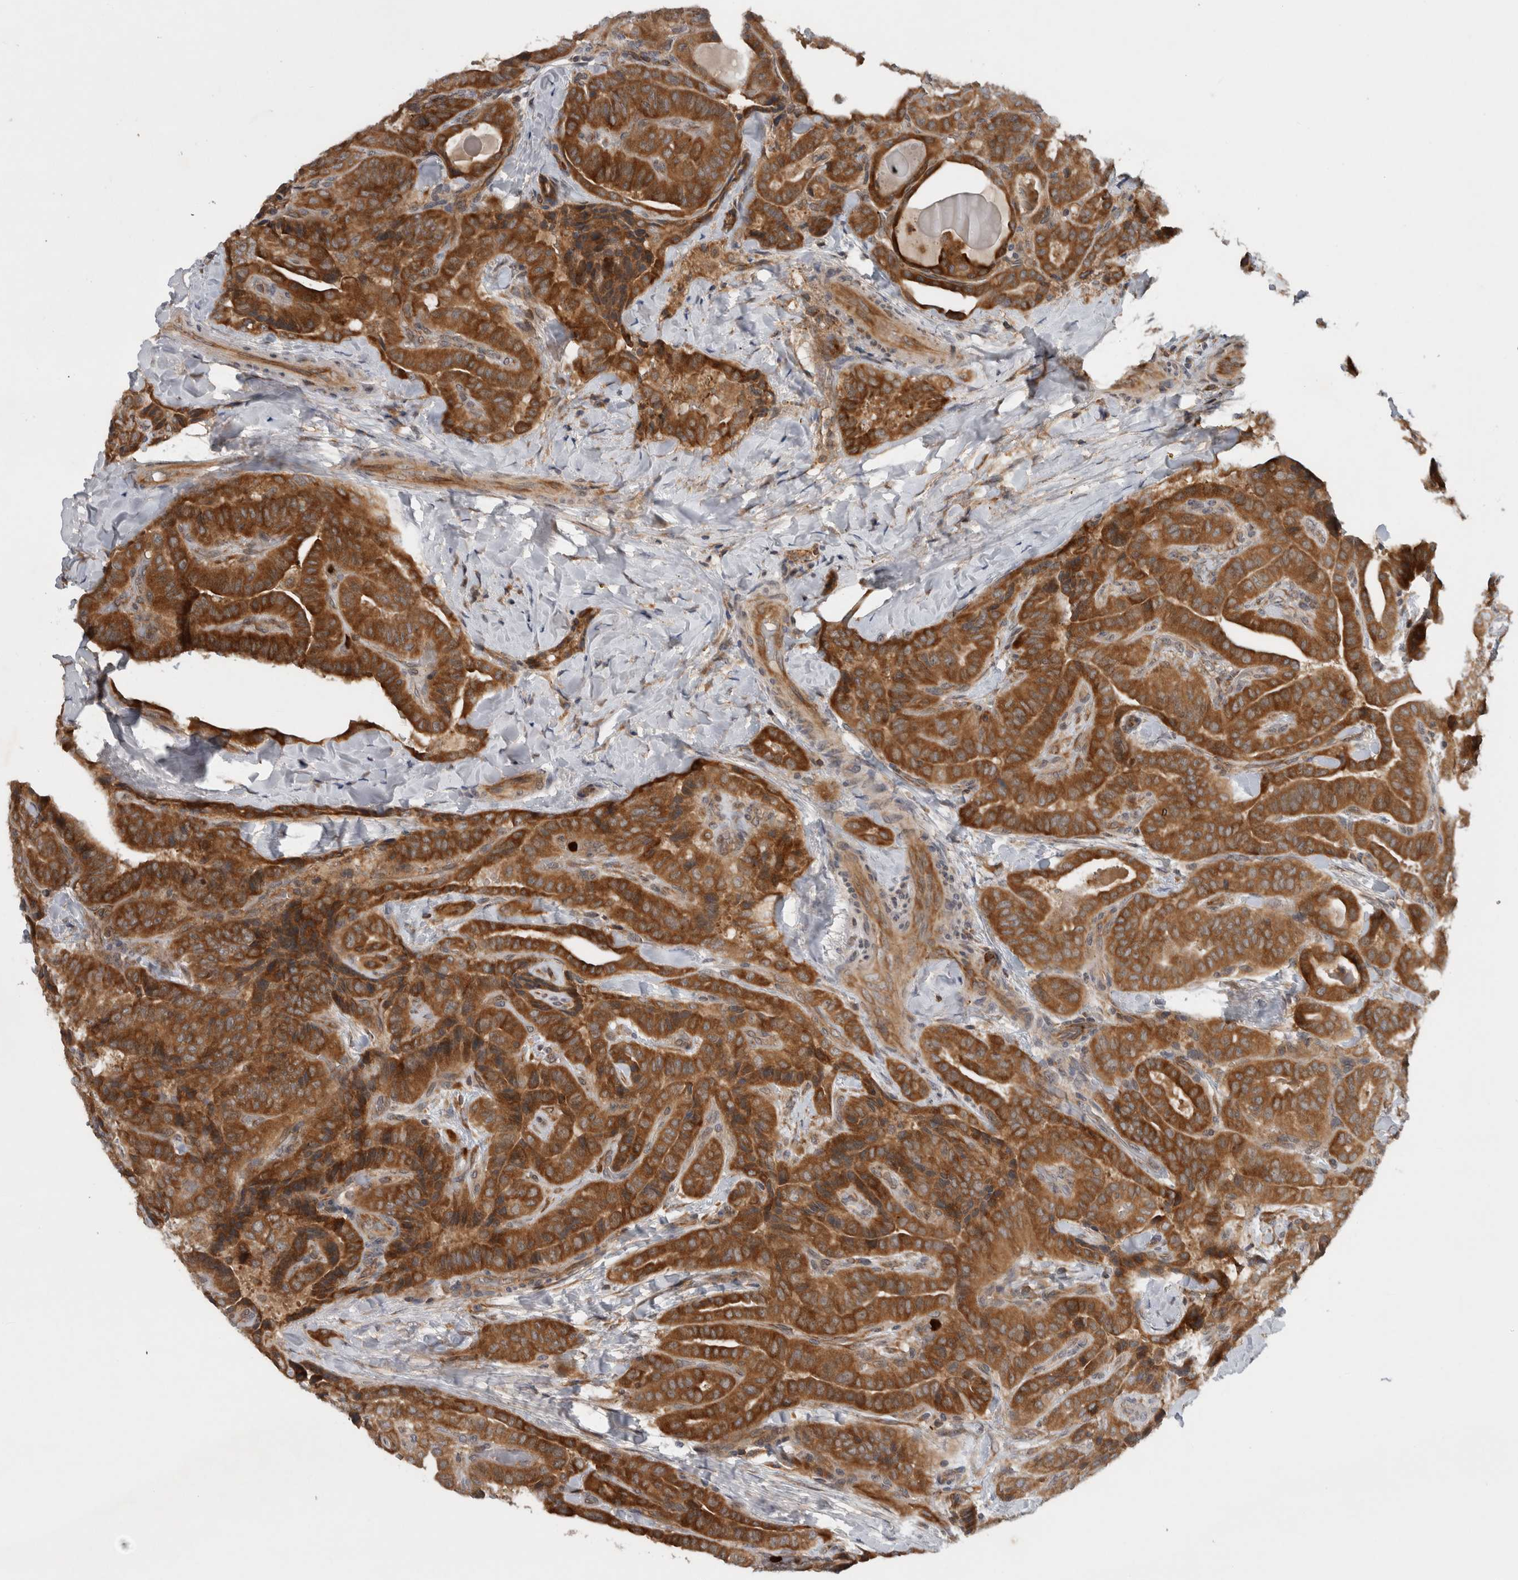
{"staining": {"intensity": "strong", "quantity": ">75%", "location": "cytoplasmic/membranous"}, "tissue": "thyroid cancer", "cell_type": "Tumor cells", "image_type": "cancer", "snomed": [{"axis": "morphology", "description": "Papillary adenocarcinoma, NOS"}, {"axis": "topography", "description": "Thyroid gland"}], "caption": "The photomicrograph exhibits a brown stain indicating the presence of a protein in the cytoplasmic/membranous of tumor cells in papillary adenocarcinoma (thyroid). (Brightfield microscopy of DAB IHC at high magnification).", "gene": "PDCD2", "patient": {"sex": "male", "age": 77}}